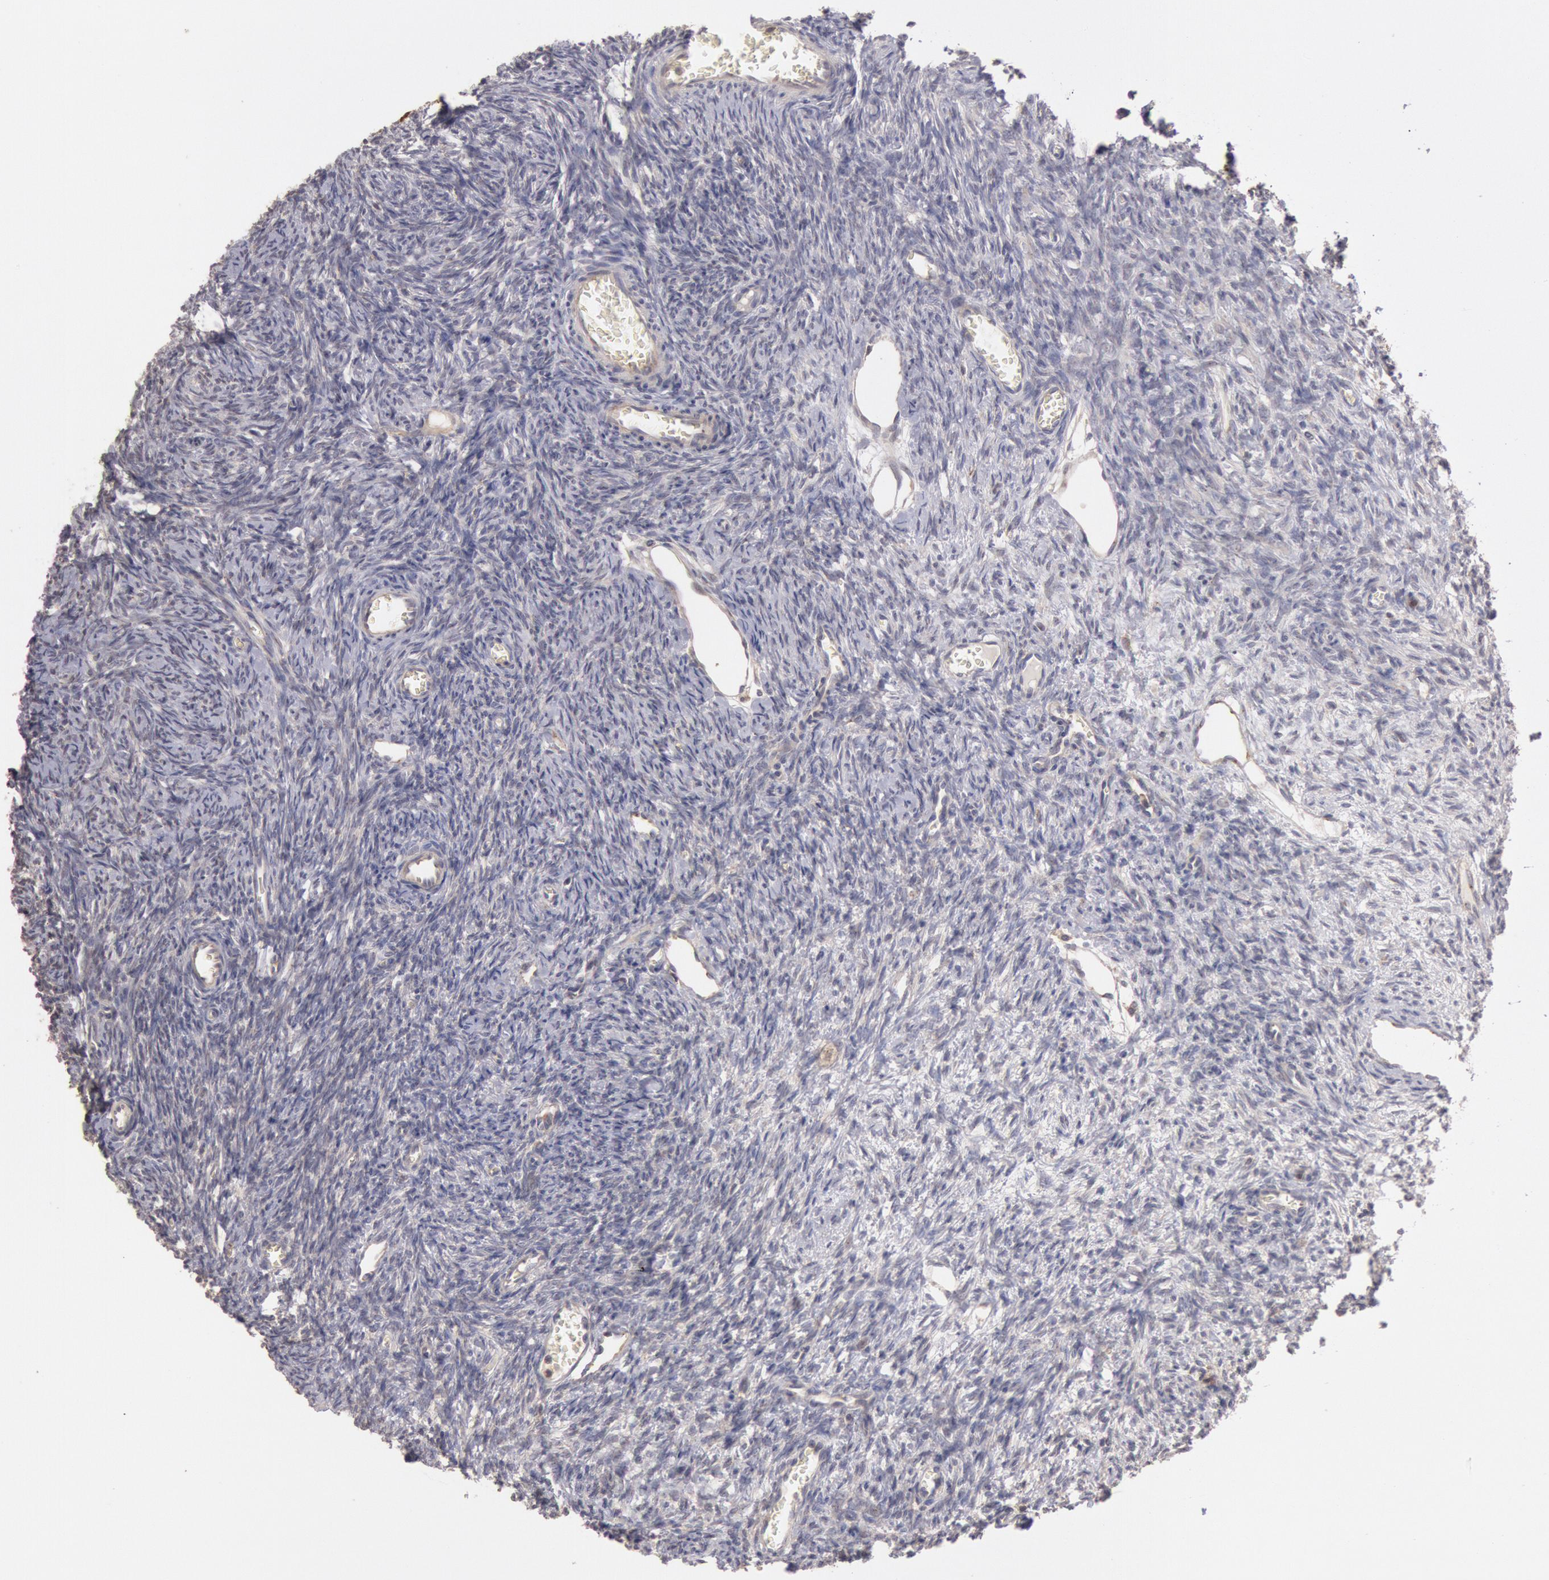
{"staining": {"intensity": "weak", "quantity": "25%-75%", "location": "cytoplasmic/membranous"}, "tissue": "ovary", "cell_type": "Follicle cells", "image_type": "normal", "snomed": [{"axis": "morphology", "description": "Normal tissue, NOS"}, {"axis": "topography", "description": "Ovary"}], "caption": "Immunohistochemical staining of normal ovary demonstrates low levels of weak cytoplasmic/membranous positivity in about 25%-75% of follicle cells.", "gene": "PLA2G6", "patient": {"sex": "female", "age": 27}}